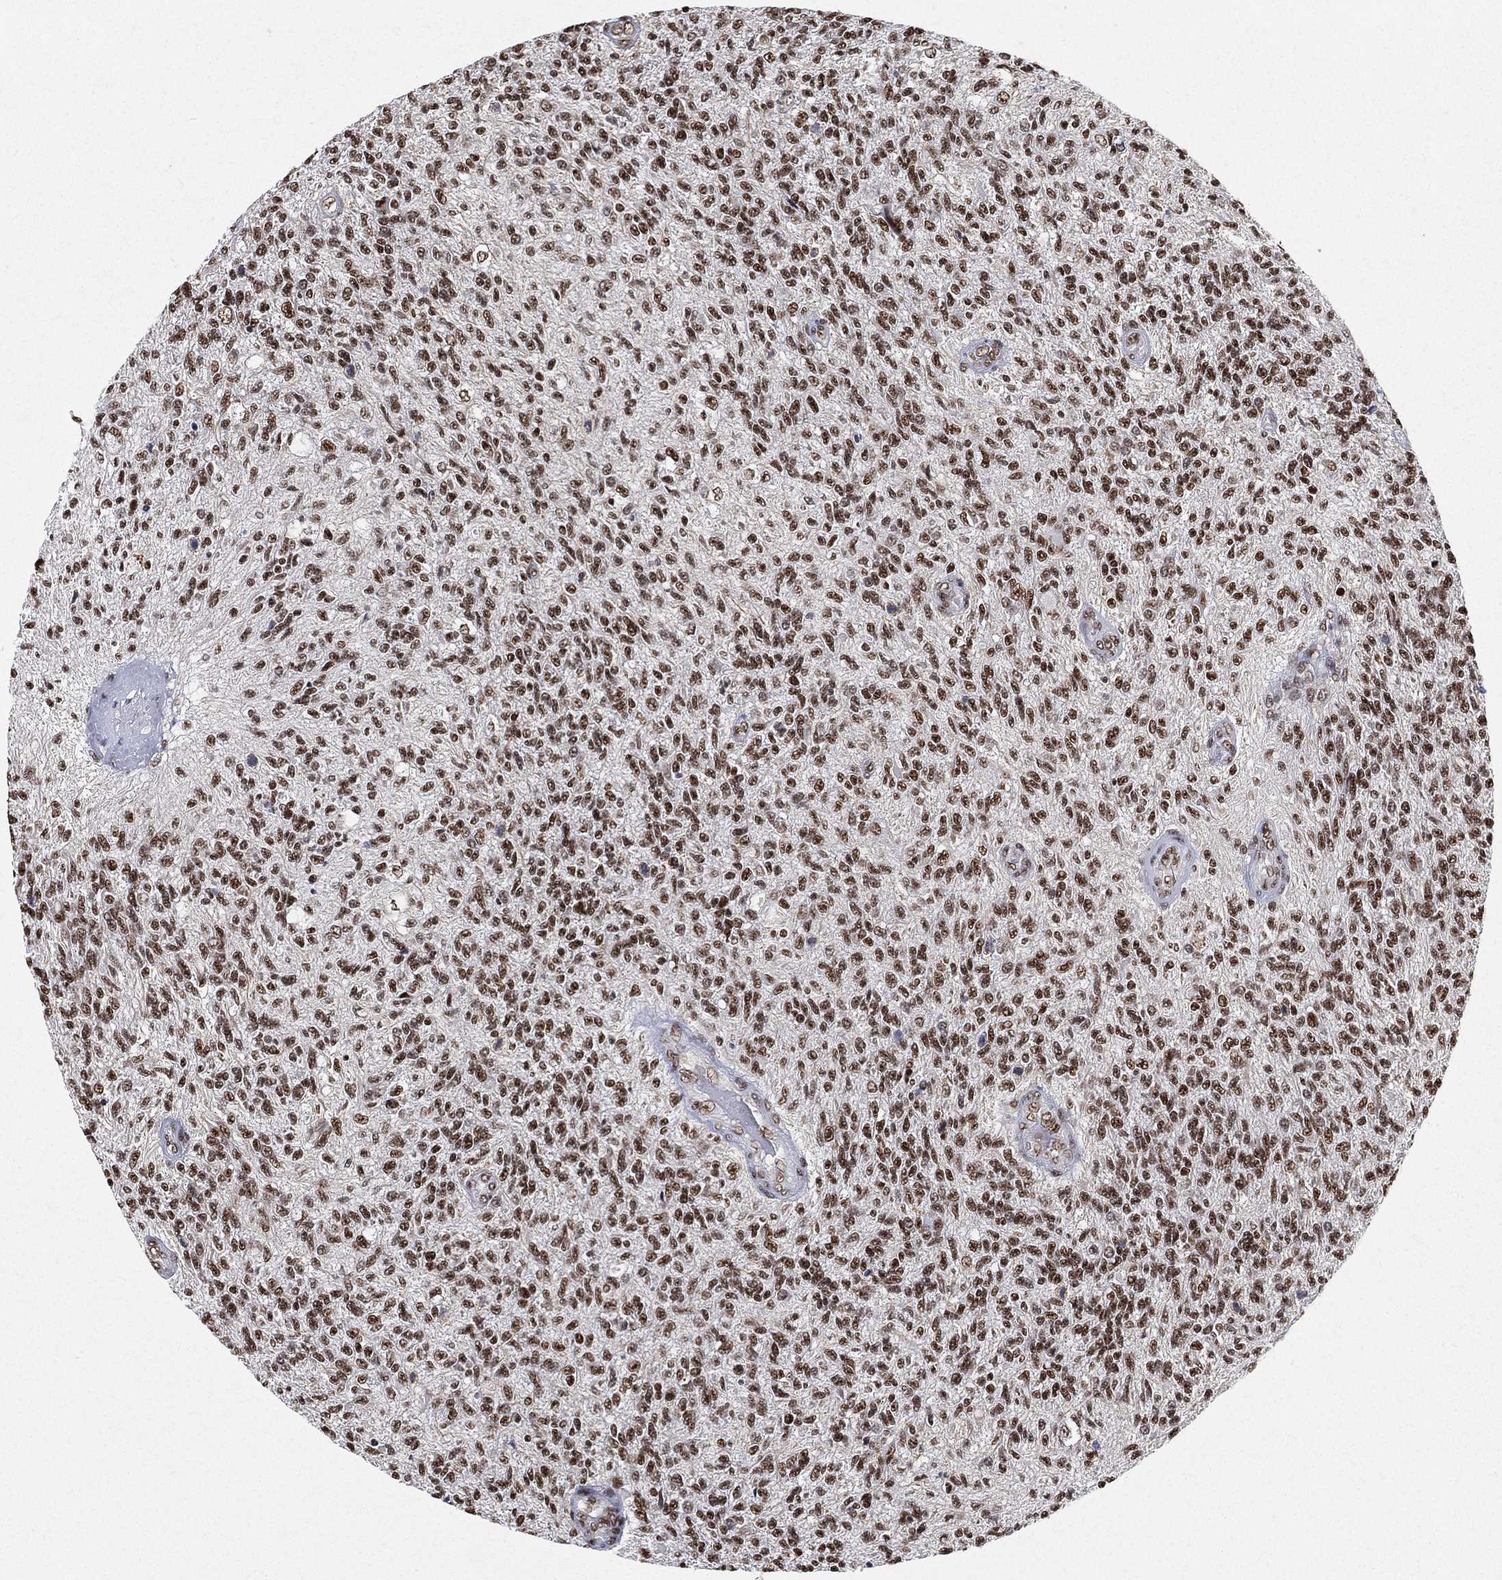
{"staining": {"intensity": "strong", "quantity": ">75%", "location": "nuclear"}, "tissue": "glioma", "cell_type": "Tumor cells", "image_type": "cancer", "snomed": [{"axis": "morphology", "description": "Glioma, malignant, High grade"}, {"axis": "topography", "description": "Brain"}], "caption": "Malignant high-grade glioma stained with DAB IHC demonstrates high levels of strong nuclear staining in approximately >75% of tumor cells.", "gene": "DDX27", "patient": {"sex": "male", "age": 56}}